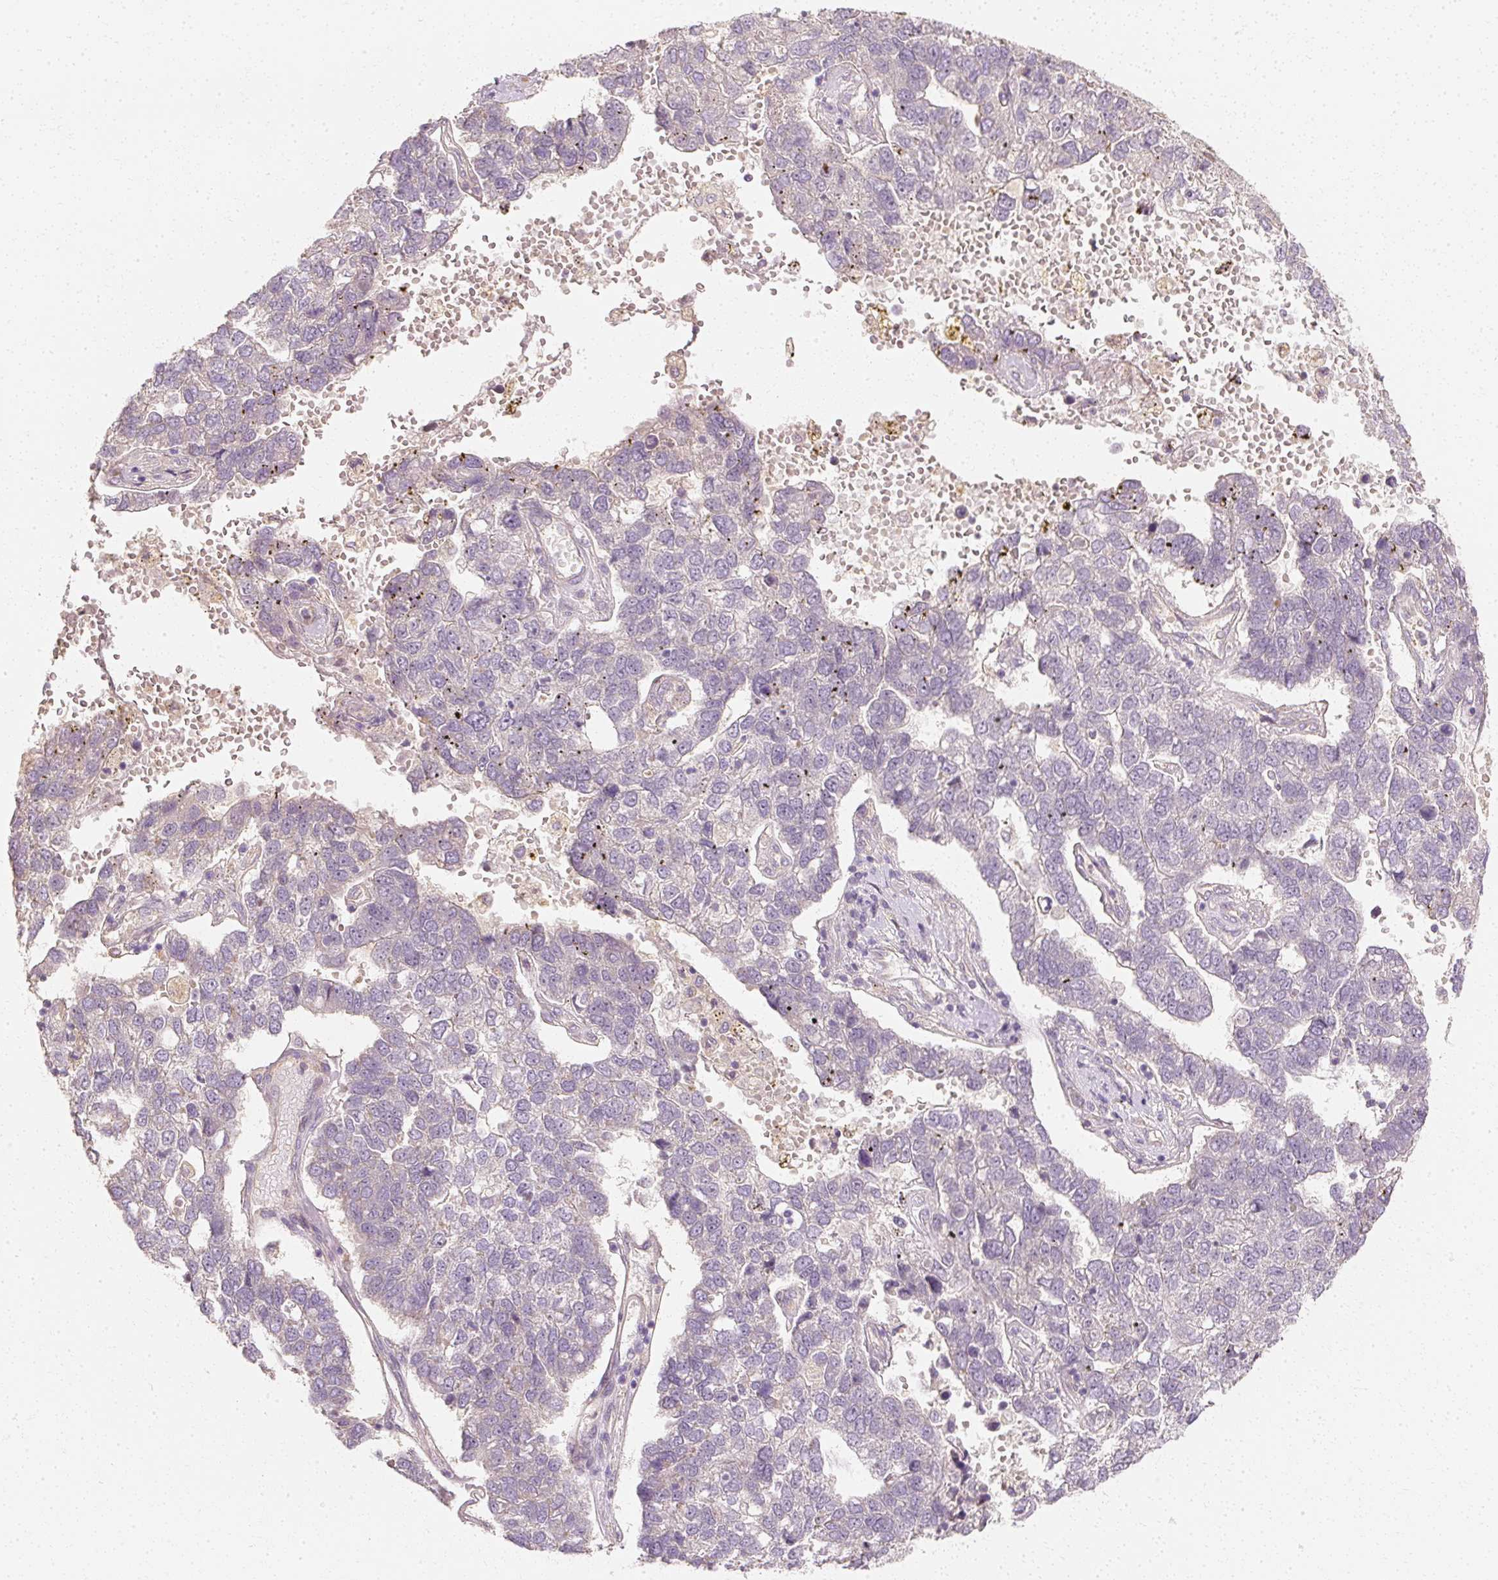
{"staining": {"intensity": "negative", "quantity": "none", "location": "none"}, "tissue": "pancreatic cancer", "cell_type": "Tumor cells", "image_type": "cancer", "snomed": [{"axis": "morphology", "description": "Adenocarcinoma, NOS"}, {"axis": "topography", "description": "Pancreas"}], "caption": "High power microscopy histopathology image of an immunohistochemistry photomicrograph of pancreatic adenocarcinoma, revealing no significant staining in tumor cells.", "gene": "GNAQ", "patient": {"sex": "female", "age": 61}}